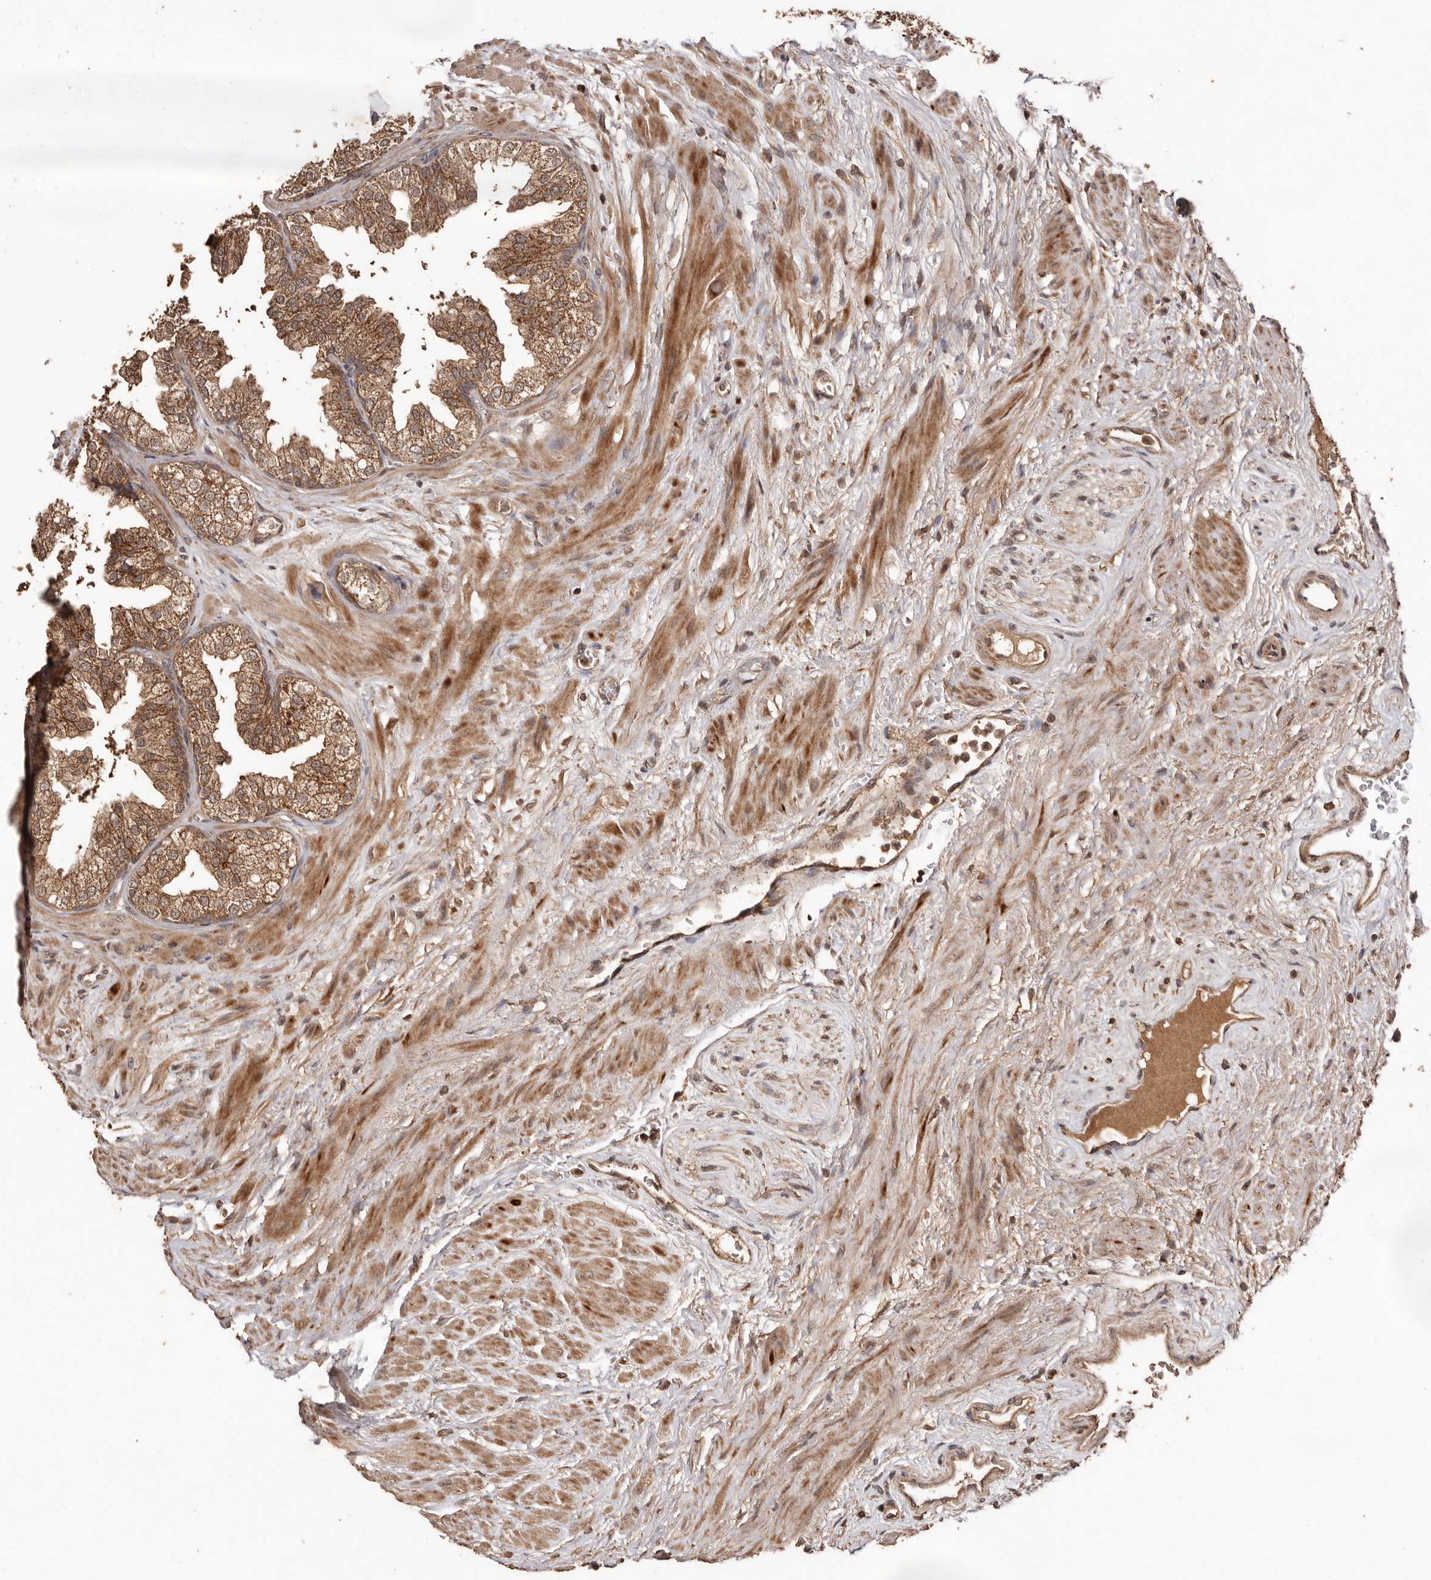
{"staining": {"intensity": "moderate", "quantity": ">75%", "location": "cytoplasmic/membranous"}, "tissue": "prostate", "cell_type": "Glandular cells", "image_type": "normal", "snomed": [{"axis": "morphology", "description": "Normal tissue, NOS"}, {"axis": "topography", "description": "Prostate"}], "caption": "Immunohistochemical staining of normal human prostate exhibits moderate cytoplasmic/membranous protein expression in approximately >75% of glandular cells. (DAB = brown stain, brightfield microscopy at high magnification).", "gene": "RWDD1", "patient": {"sex": "male", "age": 48}}